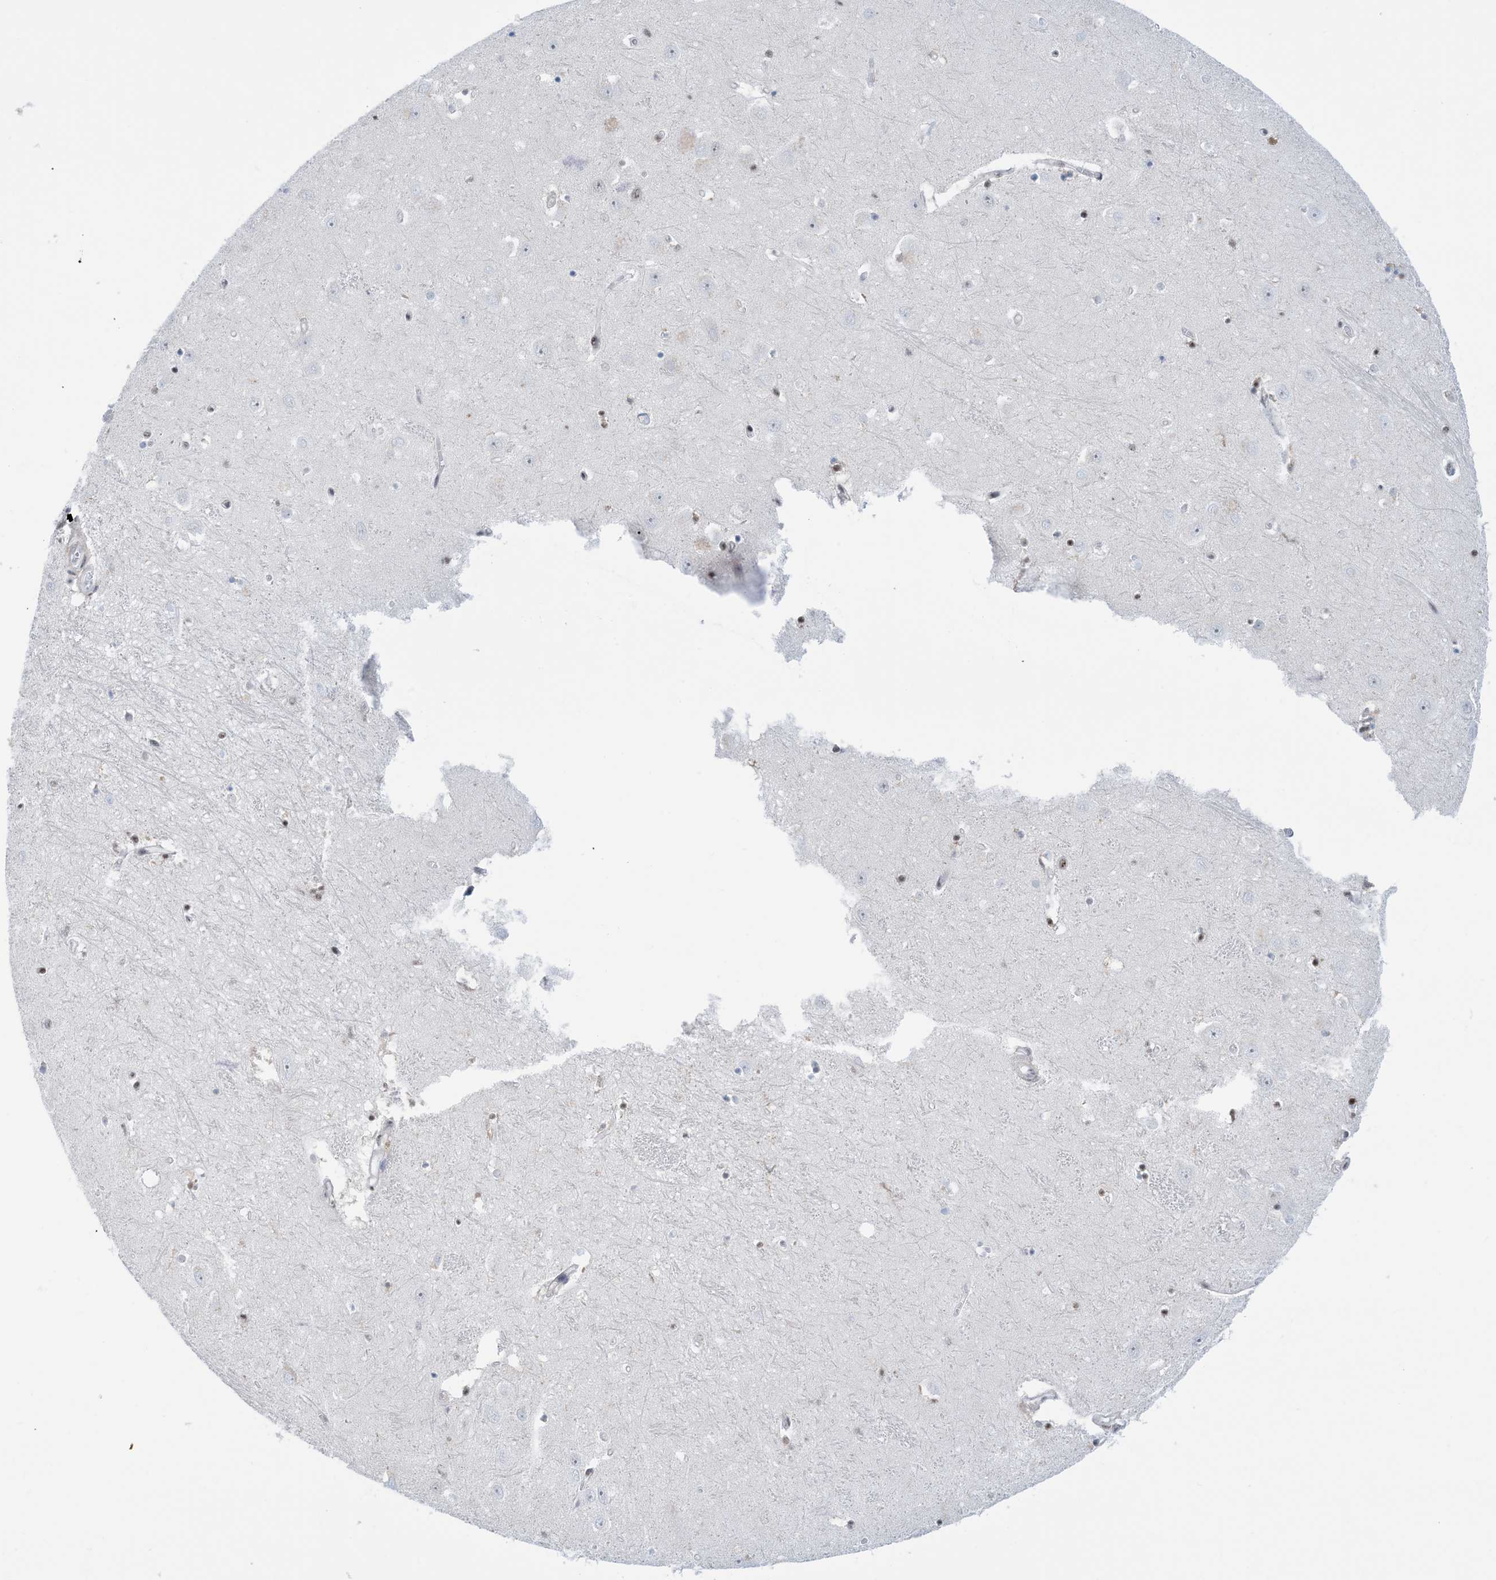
{"staining": {"intensity": "negative", "quantity": "none", "location": "none"}, "tissue": "hippocampus", "cell_type": "Glial cells", "image_type": "normal", "snomed": [{"axis": "morphology", "description": "Normal tissue, NOS"}, {"axis": "topography", "description": "Hippocampus"}], "caption": "Immunohistochemical staining of benign hippocampus reveals no significant expression in glial cells.", "gene": "HEMK1", "patient": {"sex": "female", "age": 64}}